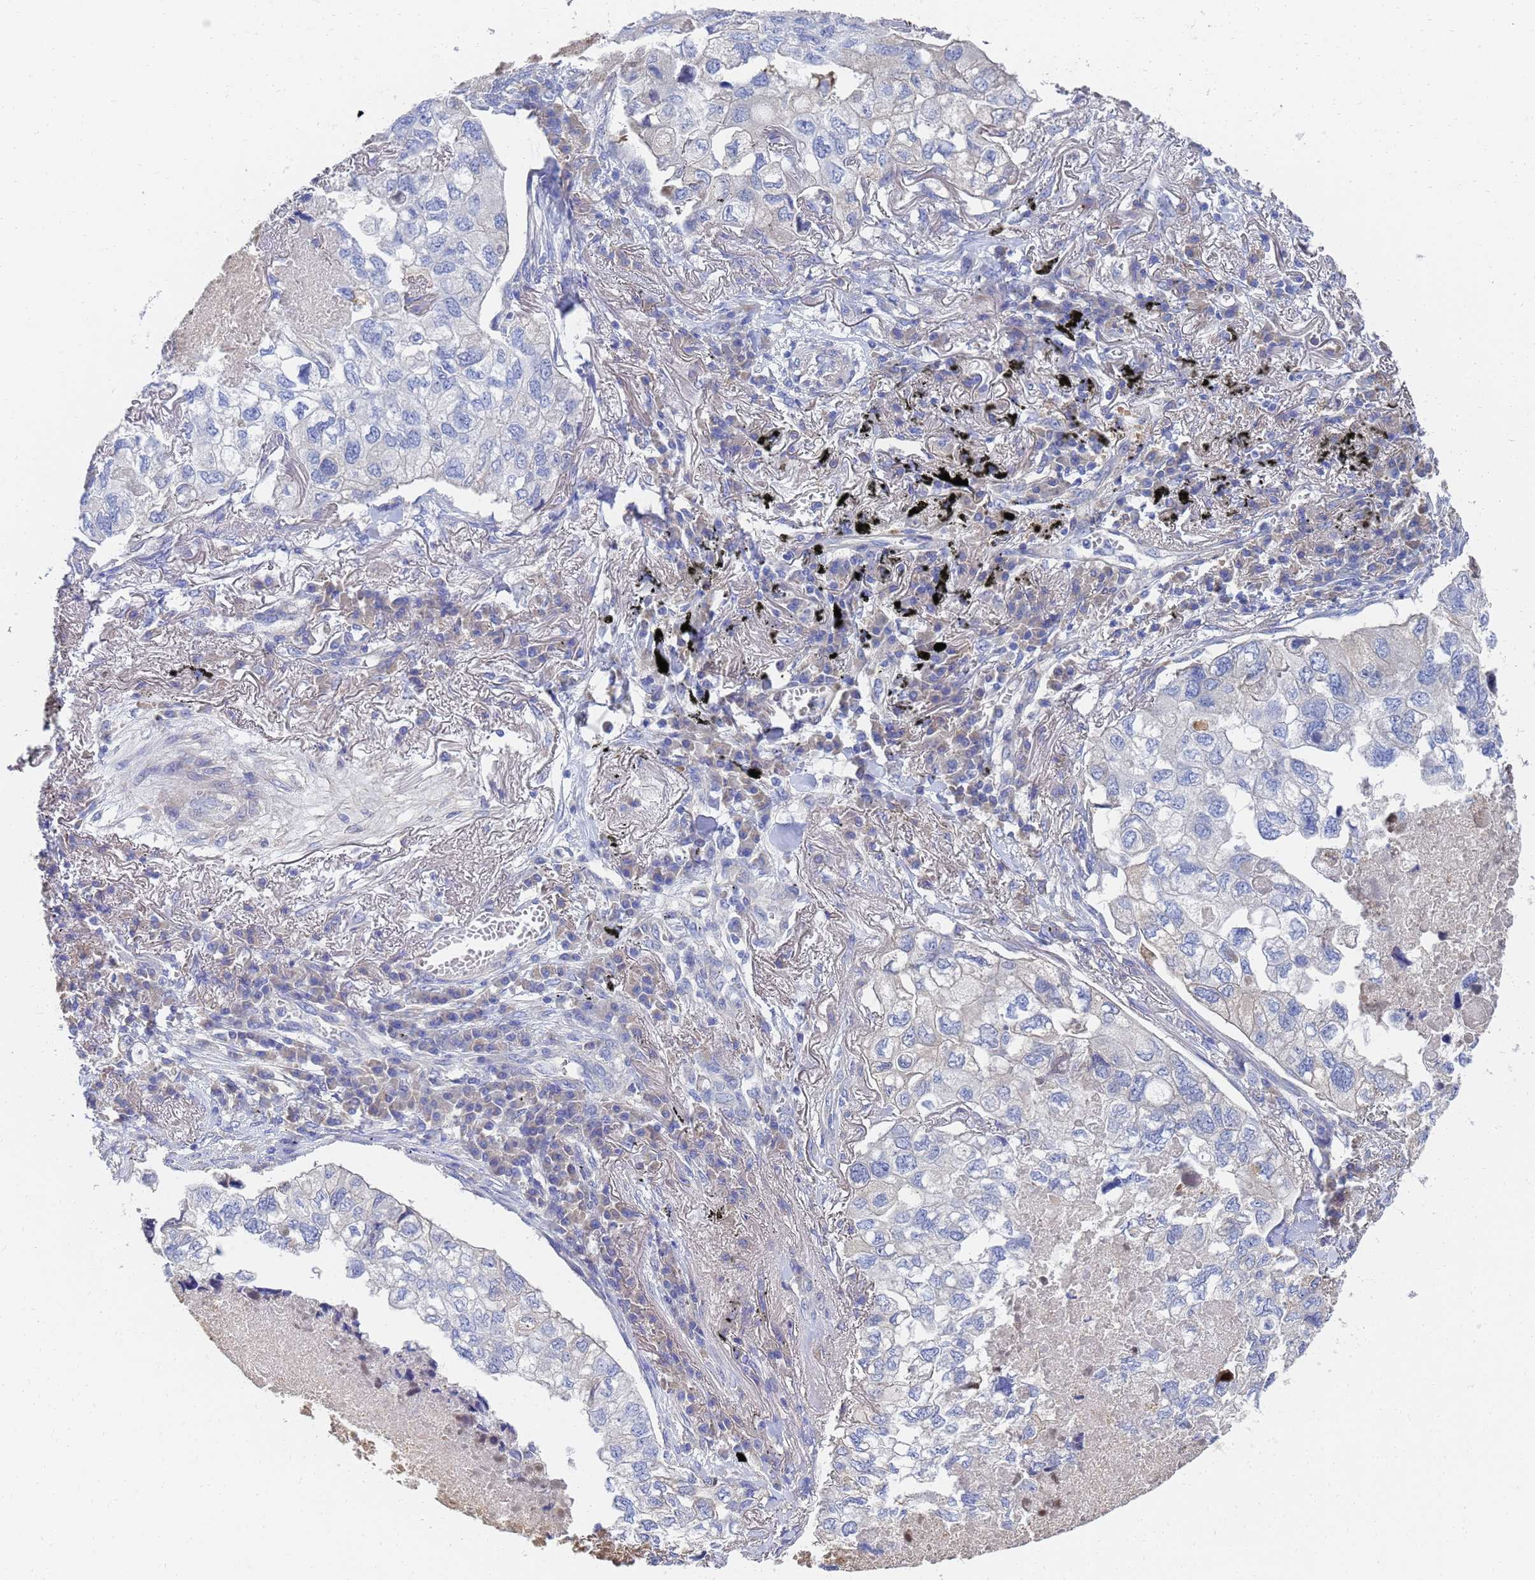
{"staining": {"intensity": "negative", "quantity": "none", "location": "none"}, "tissue": "lung cancer", "cell_type": "Tumor cells", "image_type": "cancer", "snomed": [{"axis": "morphology", "description": "Adenocarcinoma, NOS"}, {"axis": "topography", "description": "Lung"}], "caption": "Tumor cells show no significant positivity in lung cancer.", "gene": "LBX2", "patient": {"sex": "male", "age": 65}}